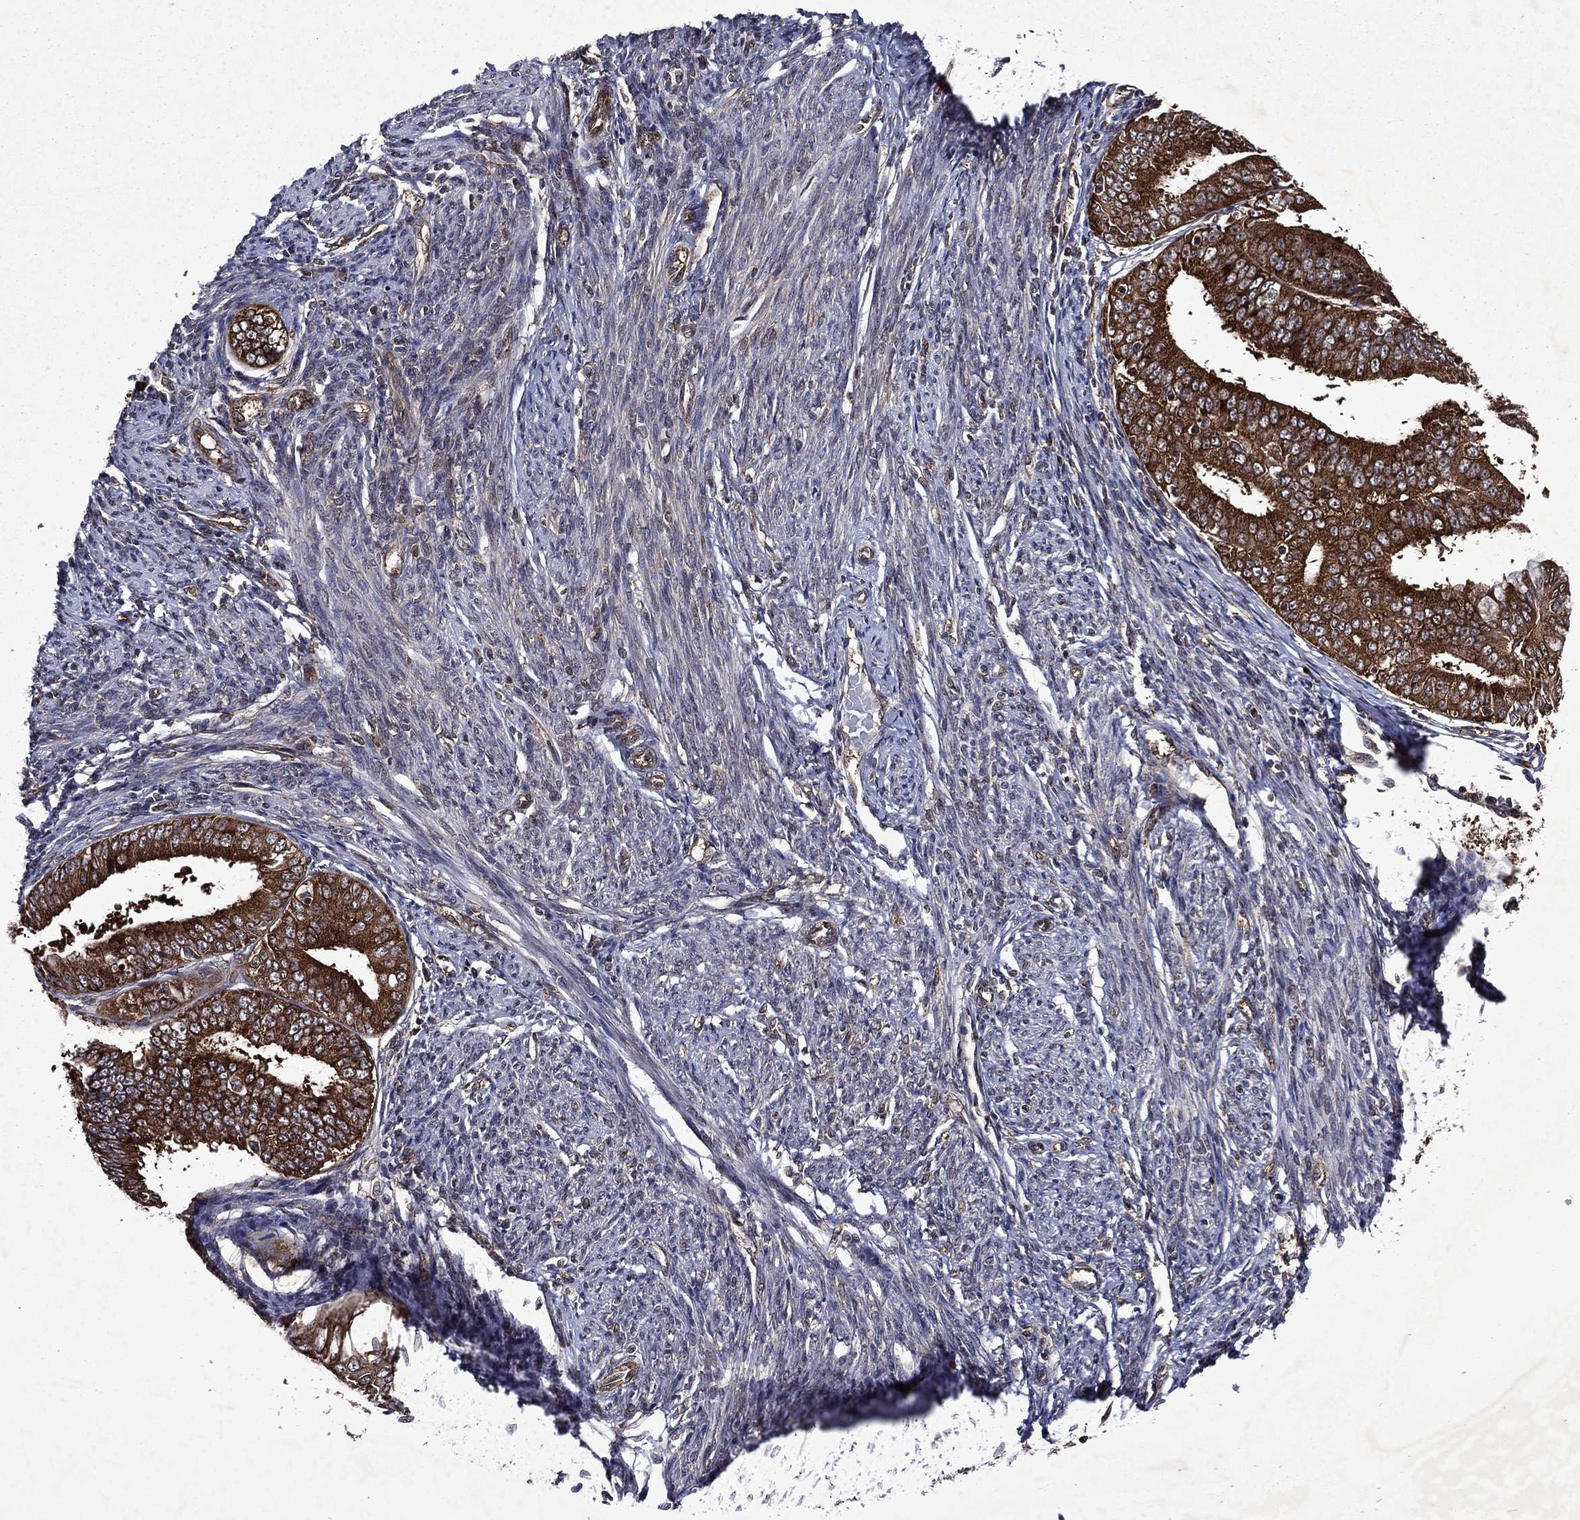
{"staining": {"intensity": "strong", "quantity": ">75%", "location": "cytoplasmic/membranous"}, "tissue": "endometrial cancer", "cell_type": "Tumor cells", "image_type": "cancer", "snomed": [{"axis": "morphology", "description": "Adenocarcinoma, NOS"}, {"axis": "topography", "description": "Endometrium"}], "caption": "The immunohistochemical stain highlights strong cytoplasmic/membranous positivity in tumor cells of endometrial adenocarcinoma tissue.", "gene": "EIF2B4", "patient": {"sex": "female", "age": 63}}